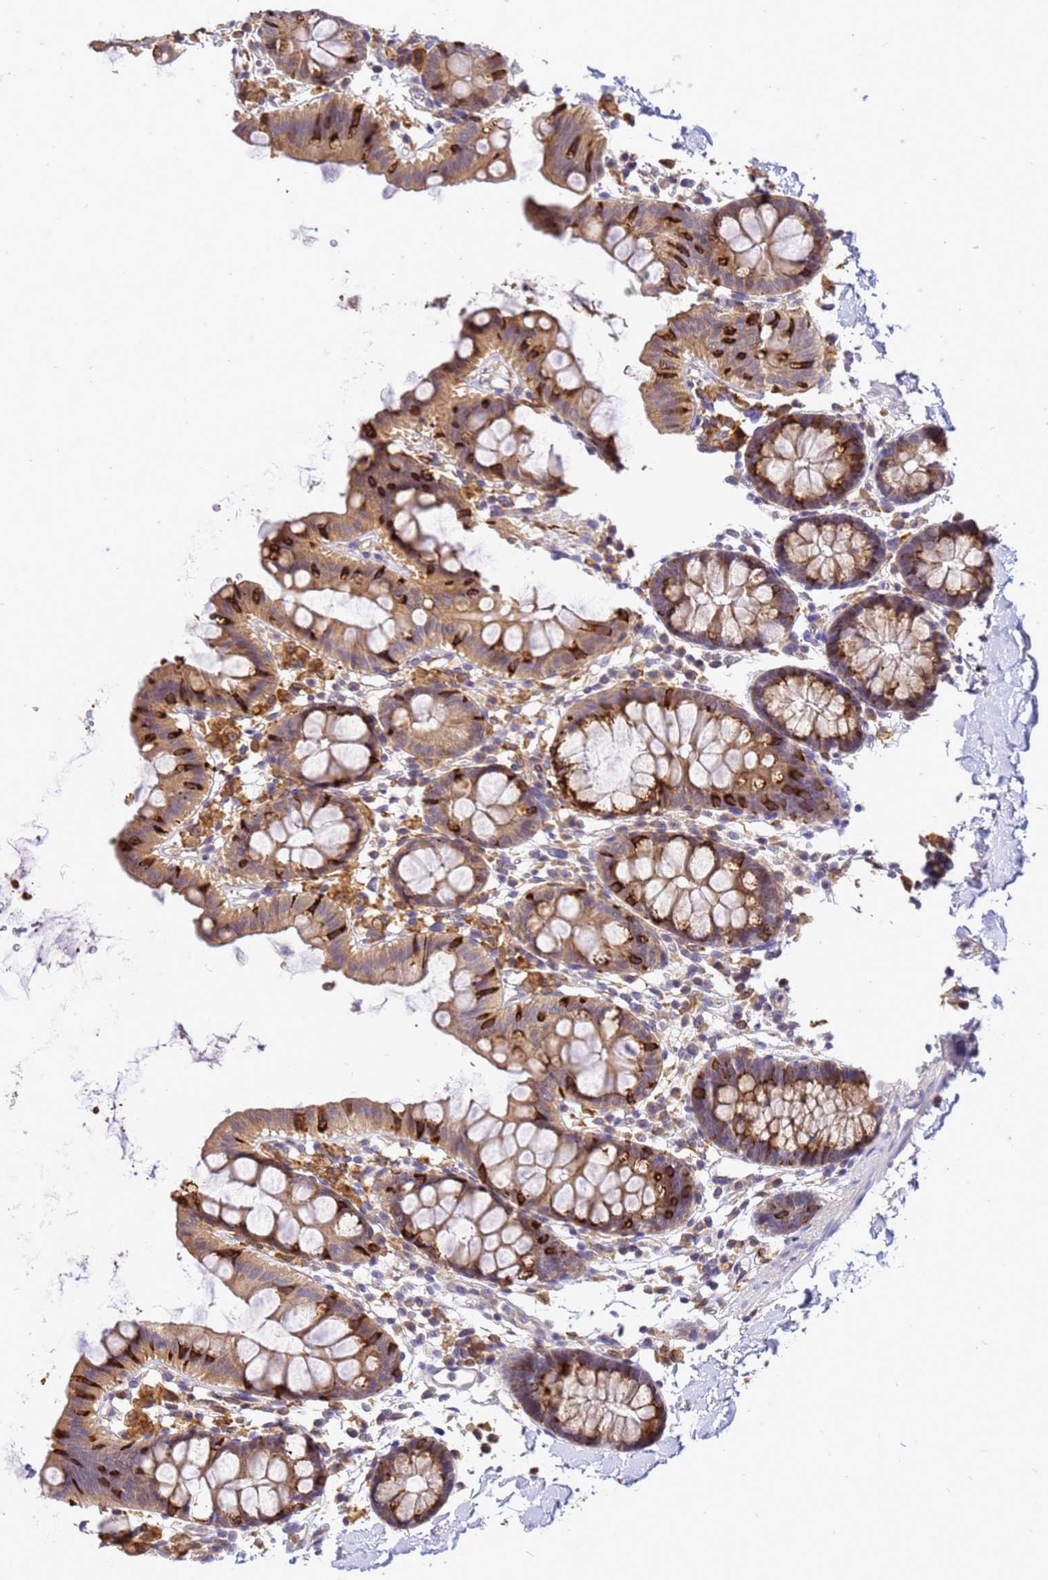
{"staining": {"intensity": "moderate", "quantity": ">75%", "location": "cytoplasmic/membranous"}, "tissue": "colon", "cell_type": "Endothelial cells", "image_type": "normal", "snomed": [{"axis": "morphology", "description": "Normal tissue, NOS"}, {"axis": "topography", "description": "Colon"}], "caption": "The histopathology image demonstrates a brown stain indicating the presence of a protein in the cytoplasmic/membranous of endothelial cells in colon.", "gene": "ADPGK", "patient": {"sex": "male", "age": 75}}